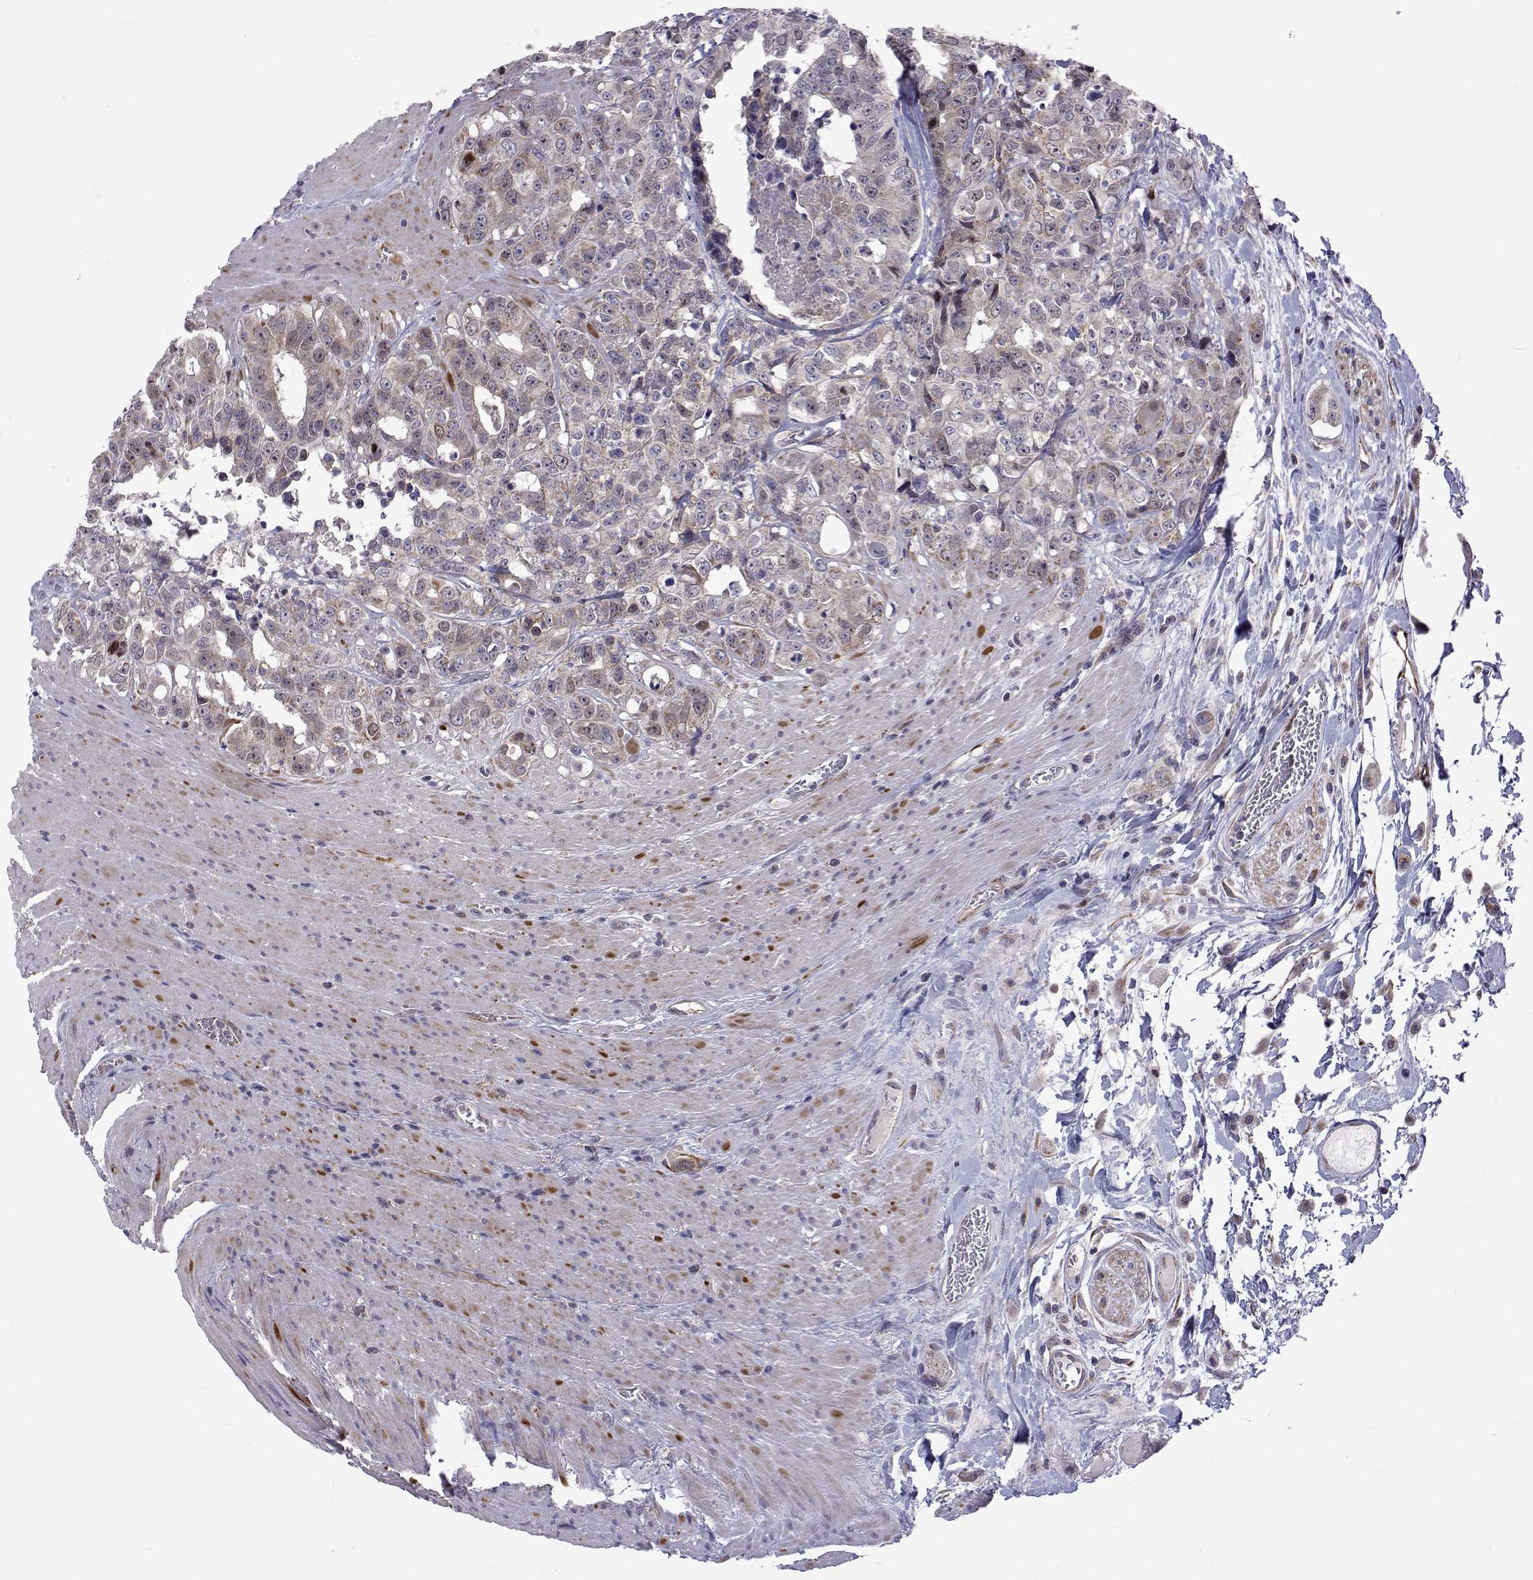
{"staining": {"intensity": "weak", "quantity": "<25%", "location": "cytoplasmic/membranous"}, "tissue": "colorectal cancer", "cell_type": "Tumor cells", "image_type": "cancer", "snomed": [{"axis": "morphology", "description": "Adenocarcinoma, NOS"}, {"axis": "topography", "description": "Rectum"}], "caption": "High power microscopy image of an immunohistochemistry (IHC) image of colorectal cancer, revealing no significant expression in tumor cells.", "gene": "DHTKD1", "patient": {"sex": "female", "age": 62}}